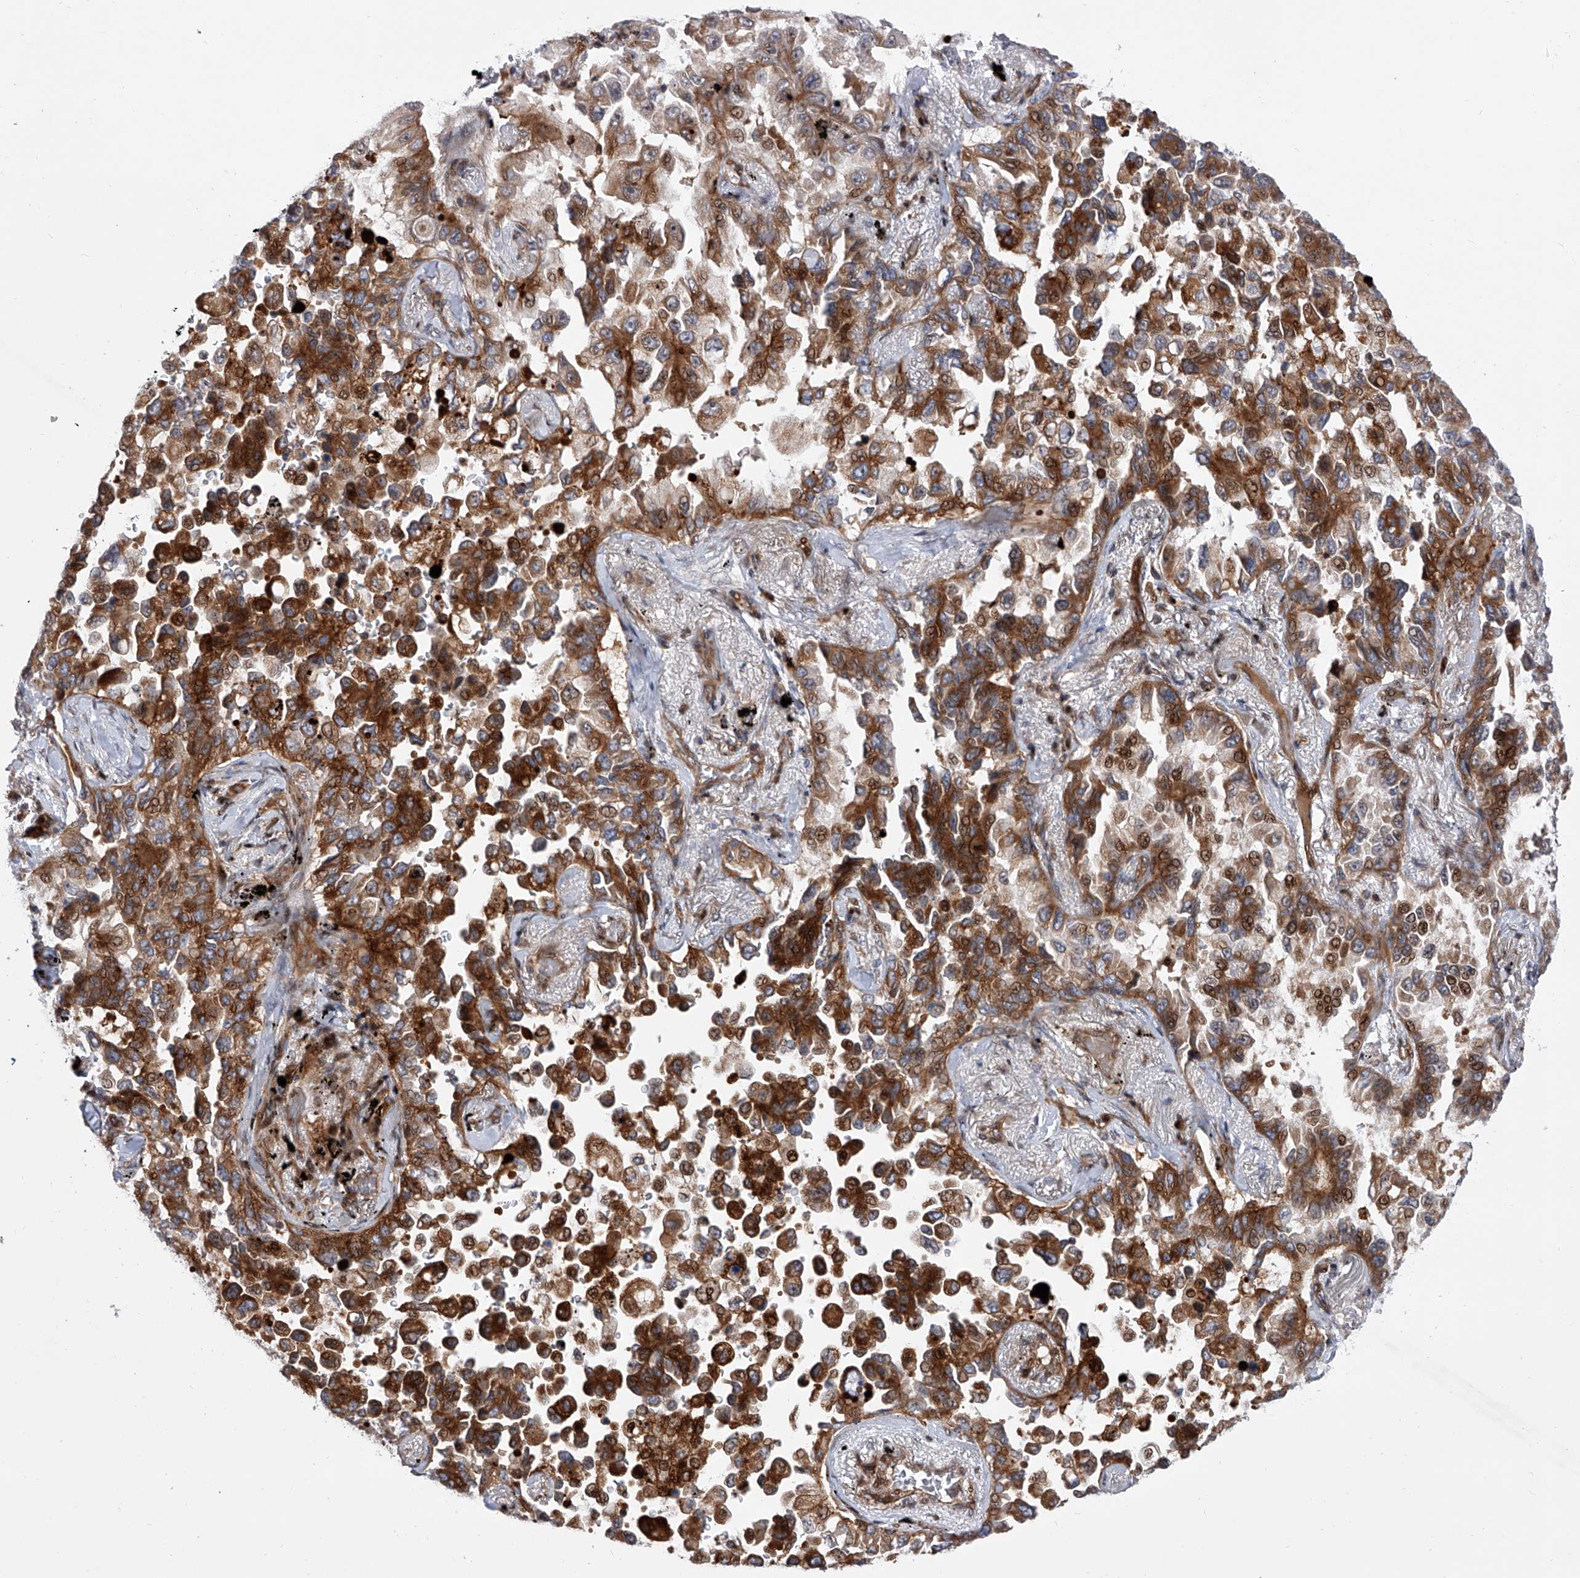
{"staining": {"intensity": "strong", "quantity": ">75%", "location": "cytoplasmic/membranous"}, "tissue": "lung cancer", "cell_type": "Tumor cells", "image_type": "cancer", "snomed": [{"axis": "morphology", "description": "Adenocarcinoma, NOS"}, {"axis": "topography", "description": "Lung"}], "caption": "Immunohistochemistry staining of lung cancer, which shows high levels of strong cytoplasmic/membranous staining in about >75% of tumor cells indicating strong cytoplasmic/membranous protein expression. The staining was performed using DAB (brown) for protein detection and nuclei were counterstained in hematoxylin (blue).", "gene": "PDSS2", "patient": {"sex": "female", "age": 67}}